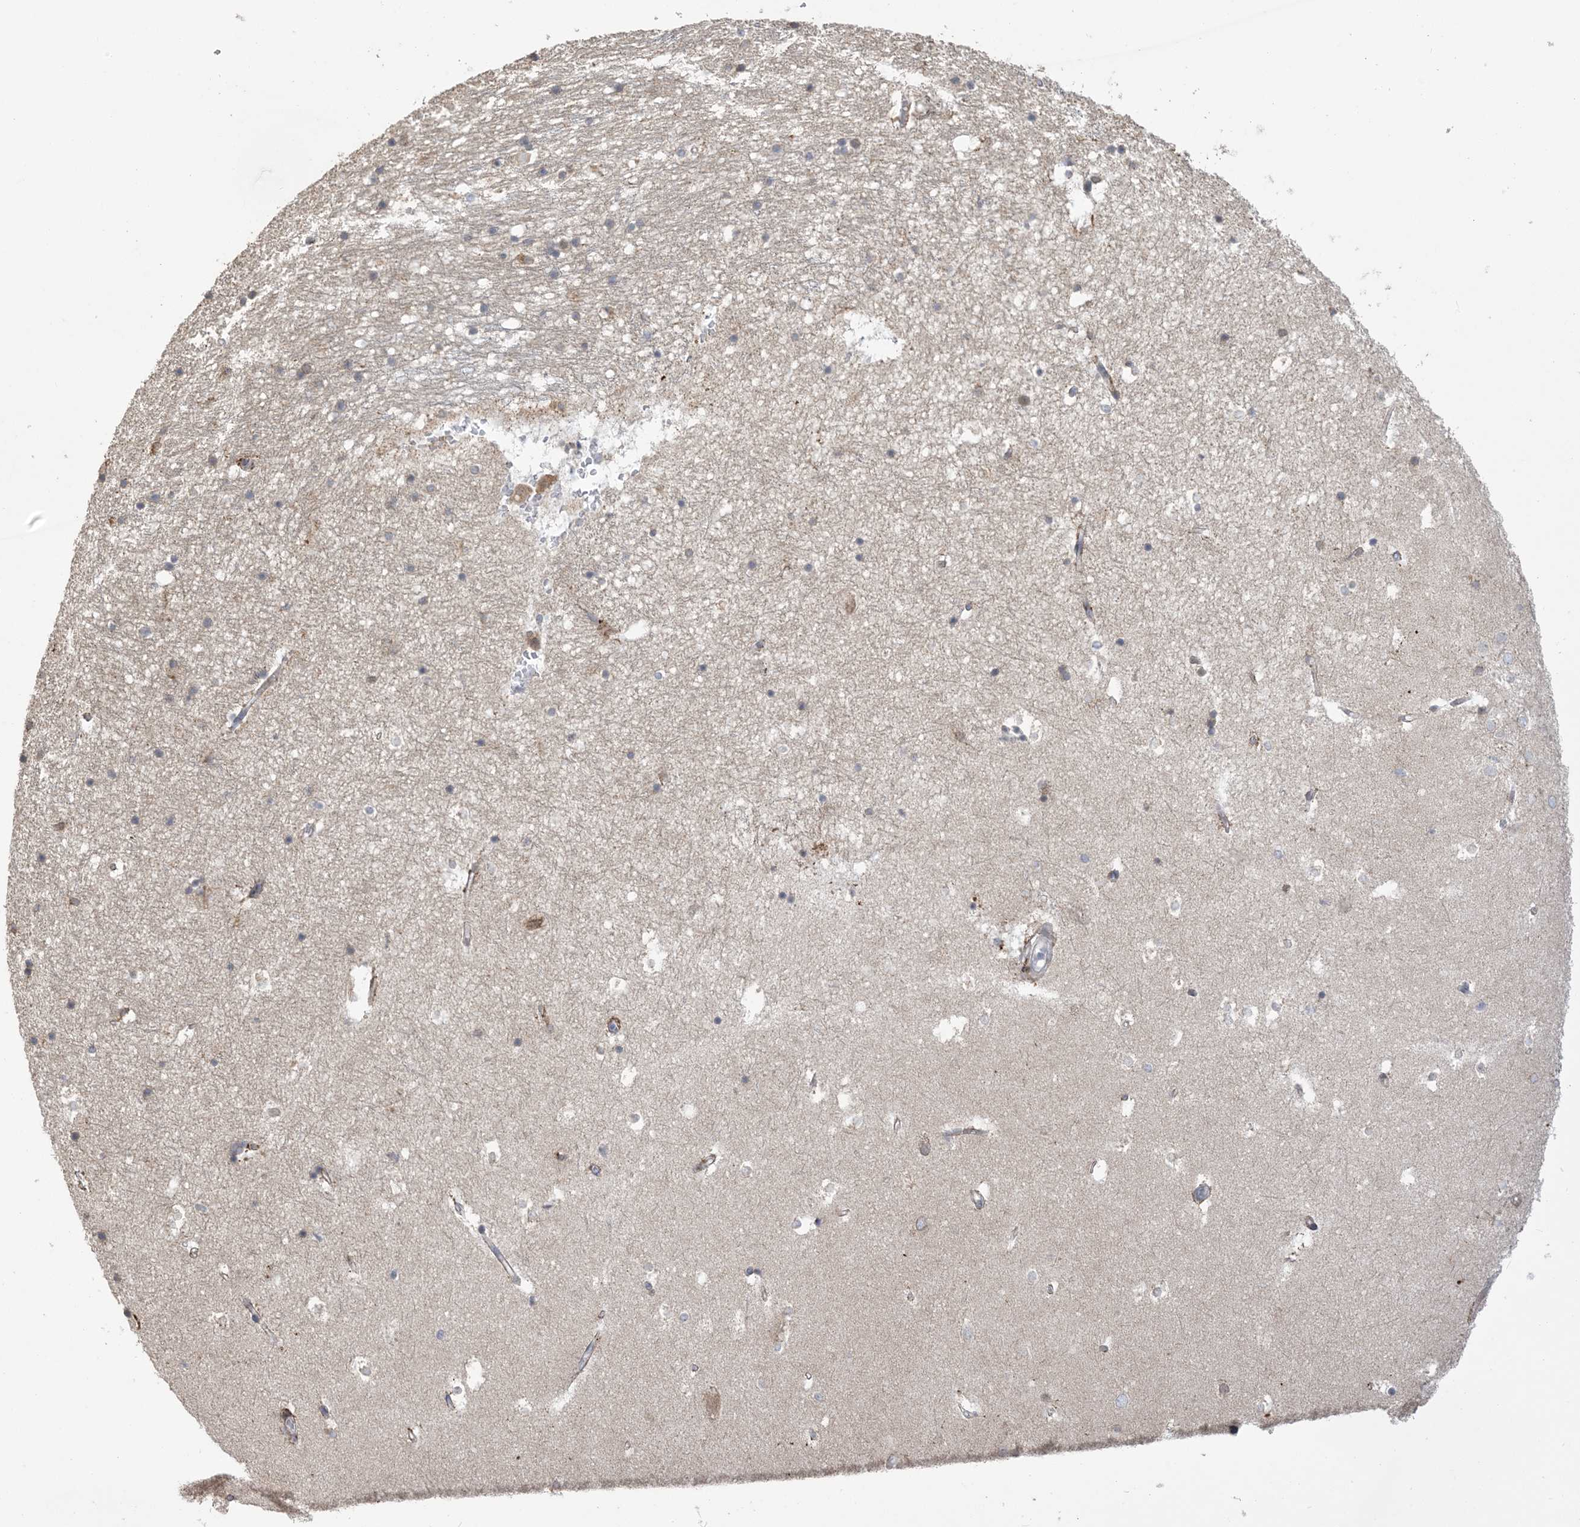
{"staining": {"intensity": "negative", "quantity": "none", "location": "none"}, "tissue": "hippocampus", "cell_type": "Glial cells", "image_type": "normal", "snomed": [{"axis": "morphology", "description": "Normal tissue, NOS"}, {"axis": "topography", "description": "Hippocampus"}], "caption": "Immunohistochemistry (IHC) of unremarkable human hippocampus reveals no staining in glial cells.", "gene": "SHANK1", "patient": {"sex": "female", "age": 52}}